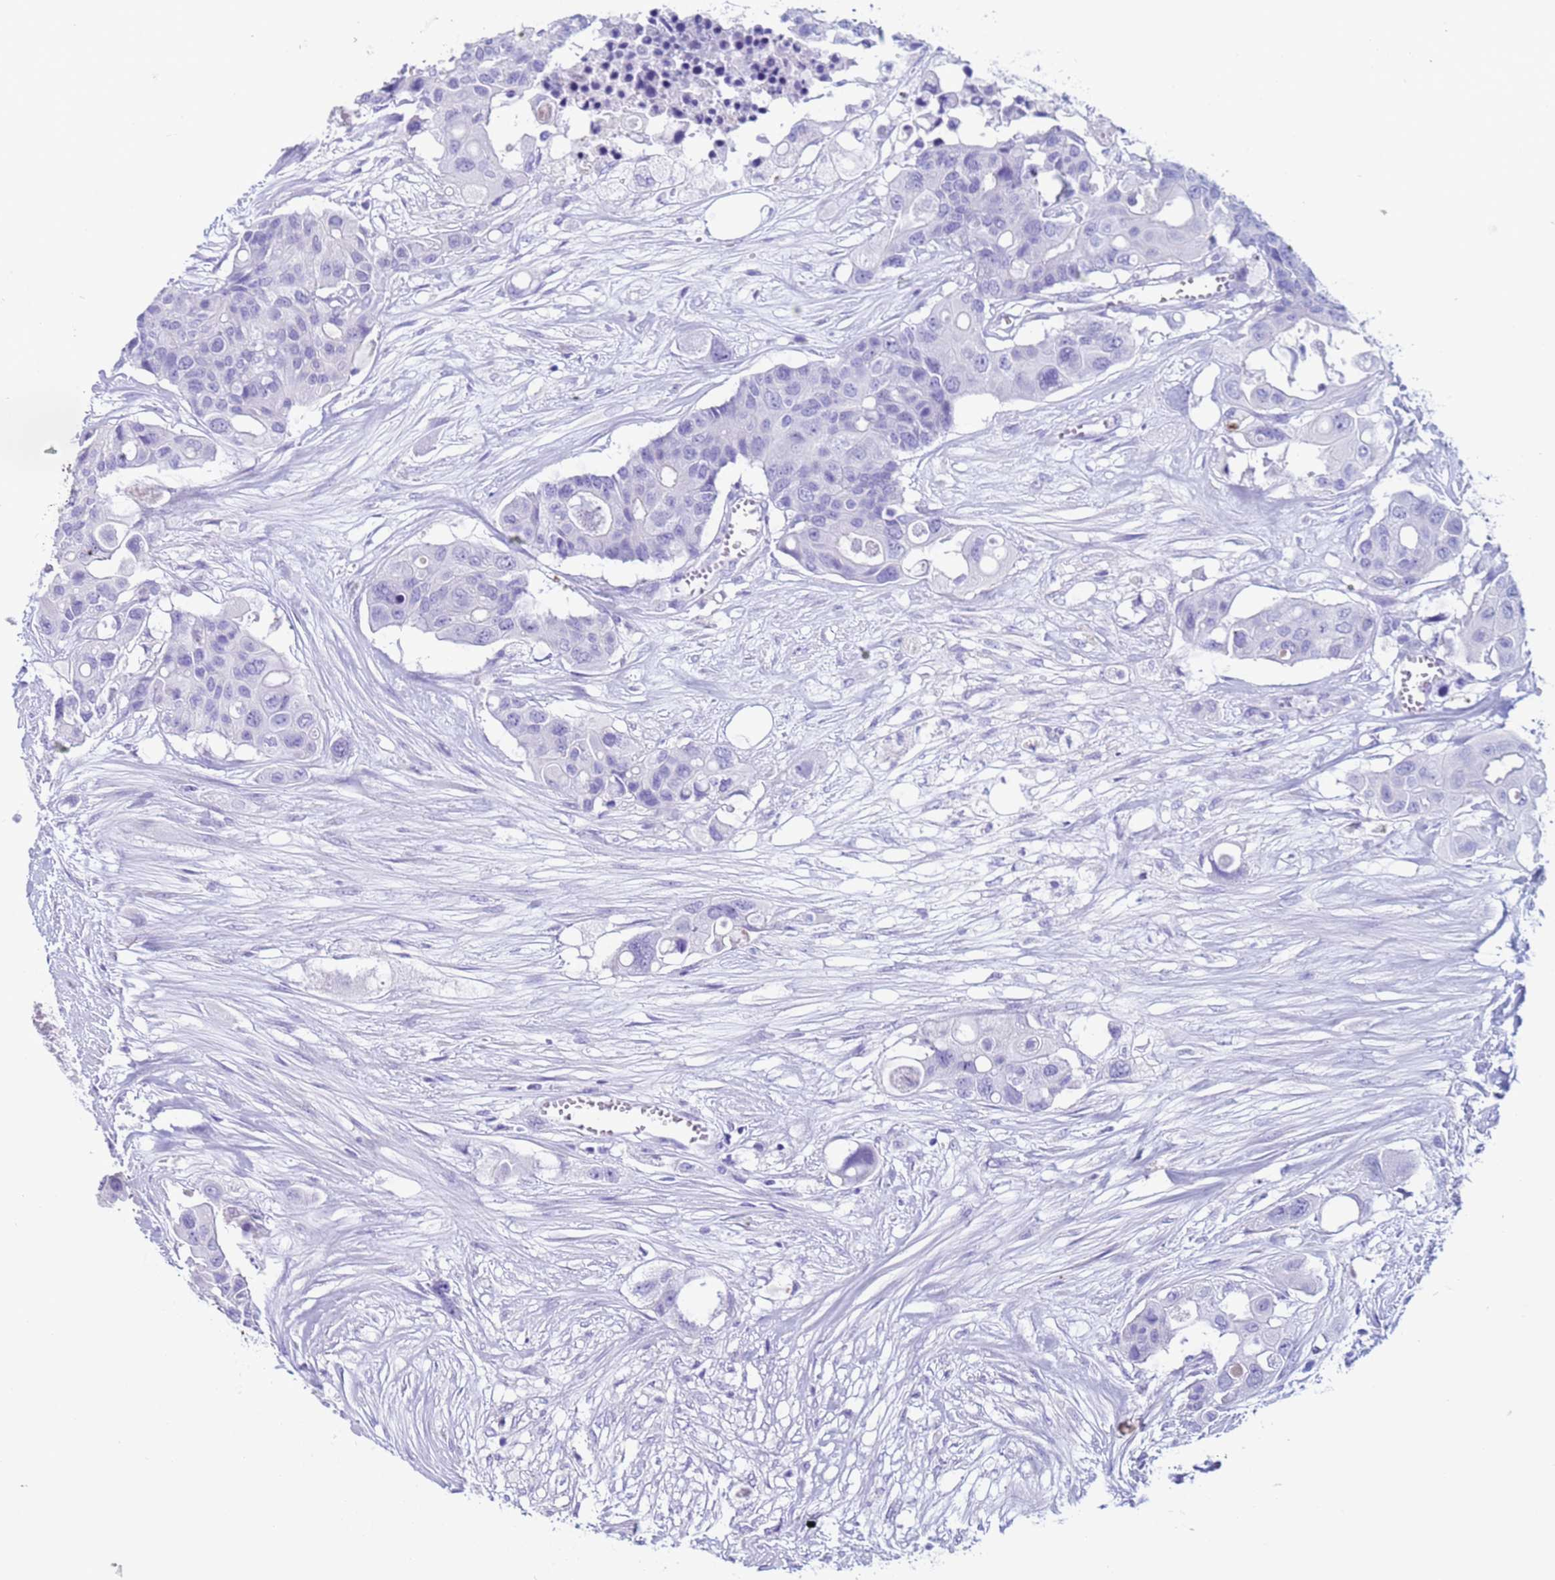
{"staining": {"intensity": "negative", "quantity": "none", "location": "none"}, "tissue": "colorectal cancer", "cell_type": "Tumor cells", "image_type": "cancer", "snomed": [{"axis": "morphology", "description": "Adenocarcinoma, NOS"}, {"axis": "topography", "description": "Colon"}], "caption": "Immunohistochemistry (IHC) of adenocarcinoma (colorectal) exhibits no staining in tumor cells.", "gene": "CST4", "patient": {"sex": "male", "age": 77}}